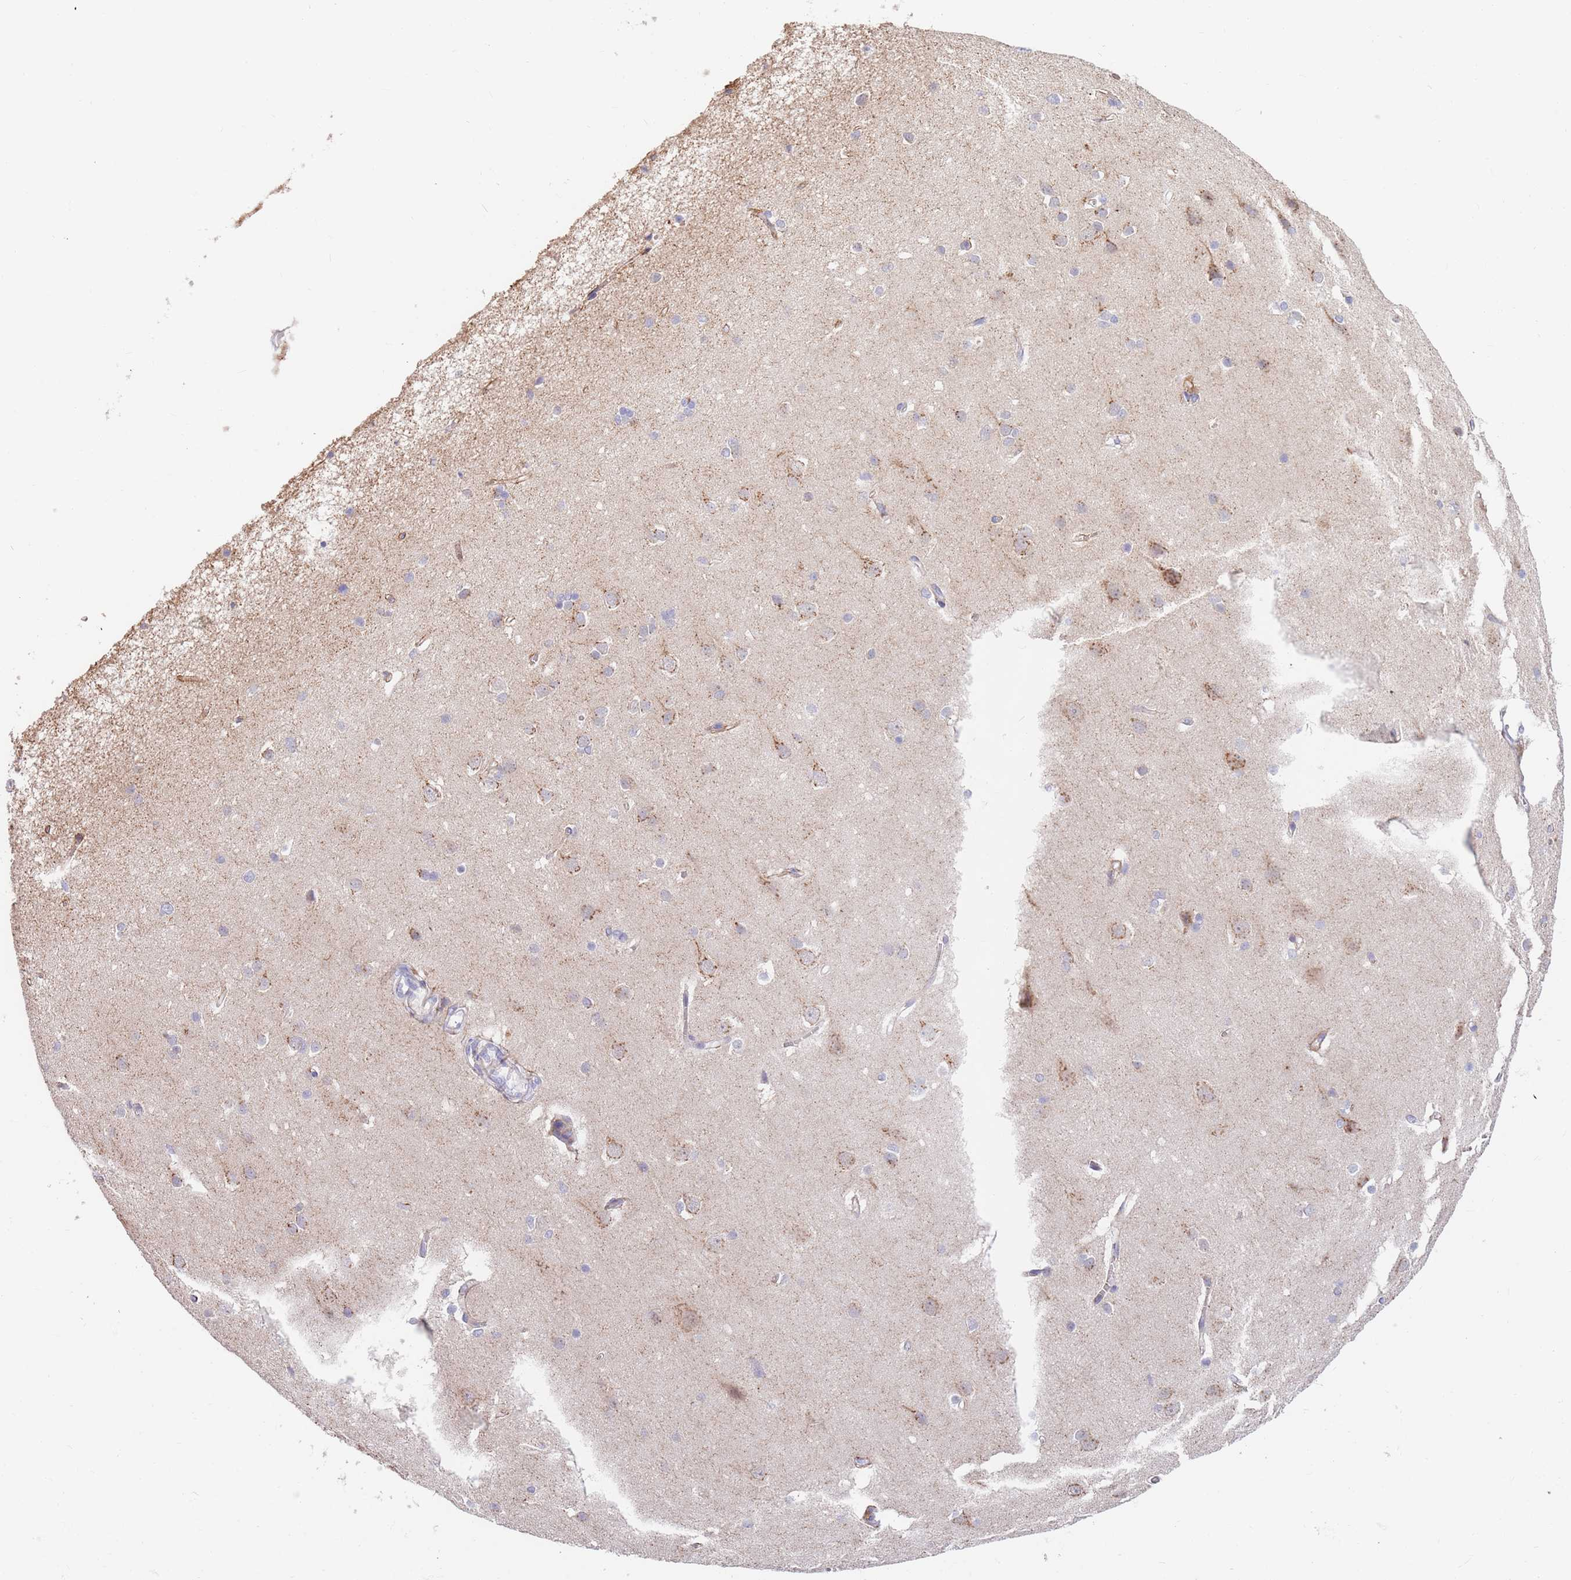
{"staining": {"intensity": "negative", "quantity": "none", "location": "none"}, "tissue": "cerebral cortex", "cell_type": "Endothelial cells", "image_type": "normal", "snomed": [{"axis": "morphology", "description": "Normal tissue, NOS"}, {"axis": "topography", "description": "Cerebral cortex"}], "caption": "IHC histopathology image of benign cerebral cortex: human cerebral cortex stained with DAB (3,3'-diaminobenzidine) shows no significant protein staining in endothelial cells.", "gene": "BORCS5", "patient": {"sex": "male", "age": 37}}